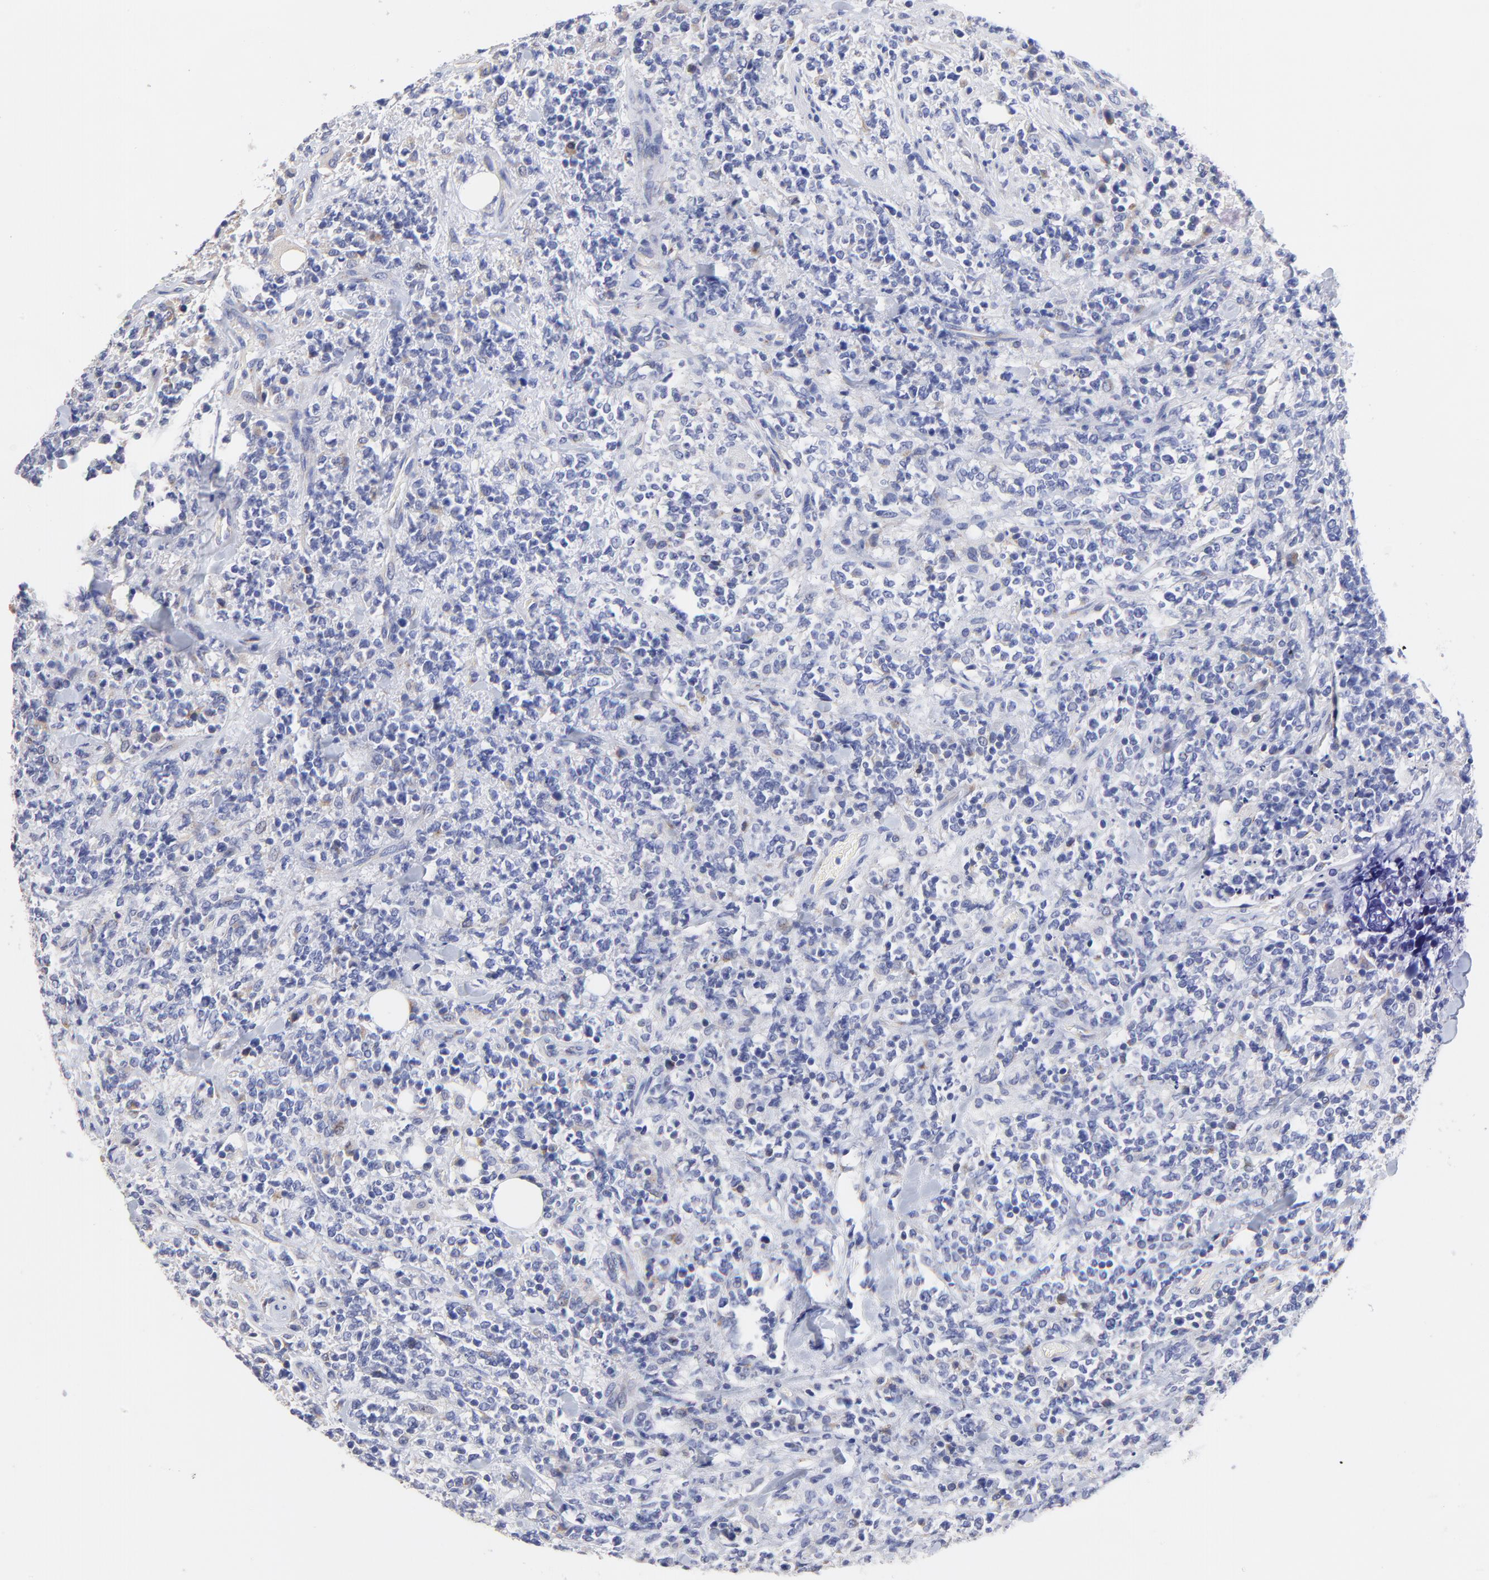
{"staining": {"intensity": "weak", "quantity": "<25%", "location": "cytoplasmic/membranous"}, "tissue": "lymphoma", "cell_type": "Tumor cells", "image_type": "cancer", "snomed": [{"axis": "morphology", "description": "Malignant lymphoma, non-Hodgkin's type, High grade"}, {"axis": "topography", "description": "Soft tissue"}], "caption": "The image exhibits no staining of tumor cells in lymphoma.", "gene": "LAX1", "patient": {"sex": "male", "age": 18}}